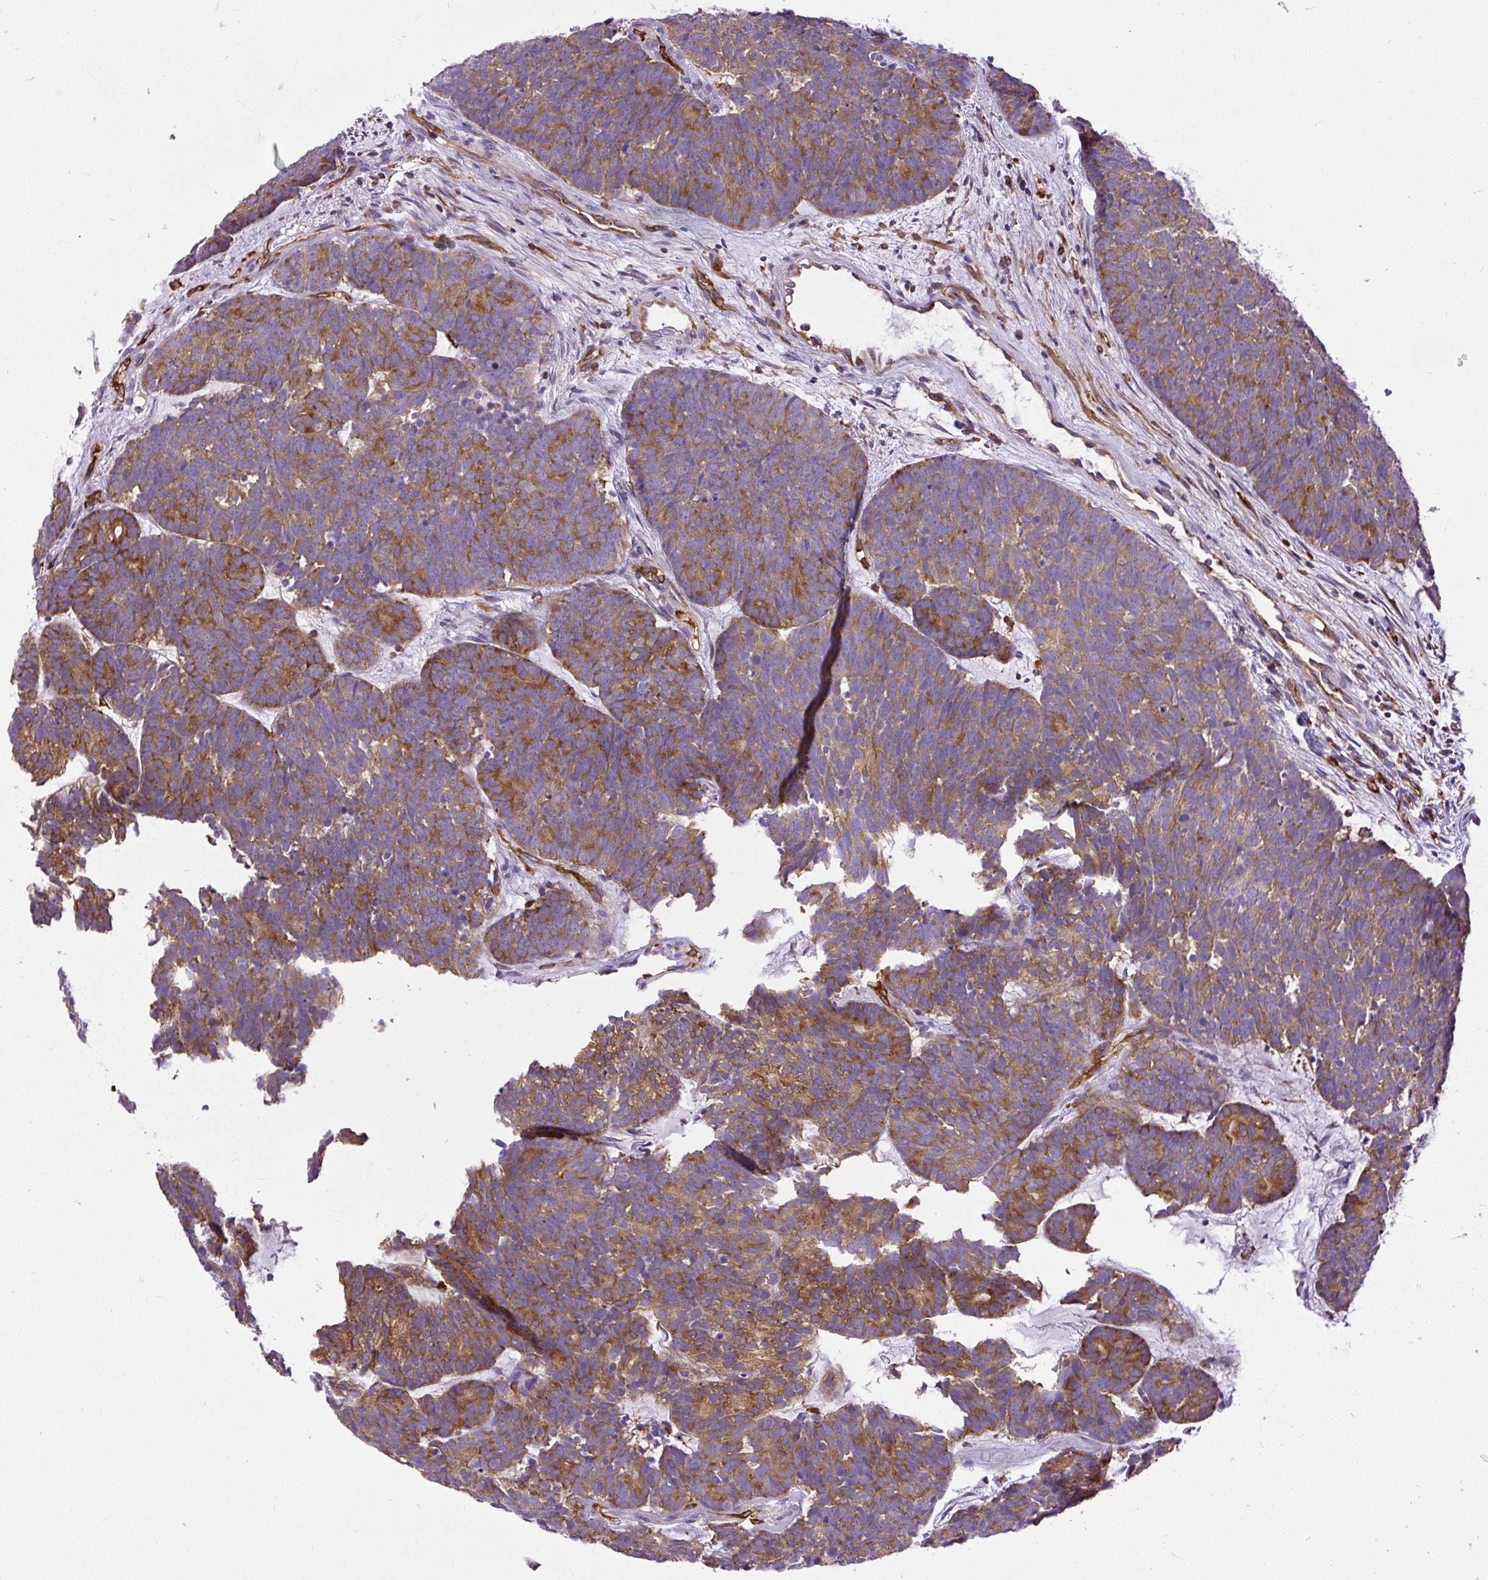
{"staining": {"intensity": "moderate", "quantity": ">75%", "location": "cytoplasmic/membranous"}, "tissue": "head and neck cancer", "cell_type": "Tumor cells", "image_type": "cancer", "snomed": [{"axis": "morphology", "description": "Adenocarcinoma, NOS"}, {"axis": "topography", "description": "Head-Neck"}], "caption": "Immunohistochemistry (IHC) image of head and neck adenocarcinoma stained for a protein (brown), which reveals medium levels of moderate cytoplasmic/membranous expression in about >75% of tumor cells.", "gene": "MAP1S", "patient": {"sex": "female", "age": 81}}